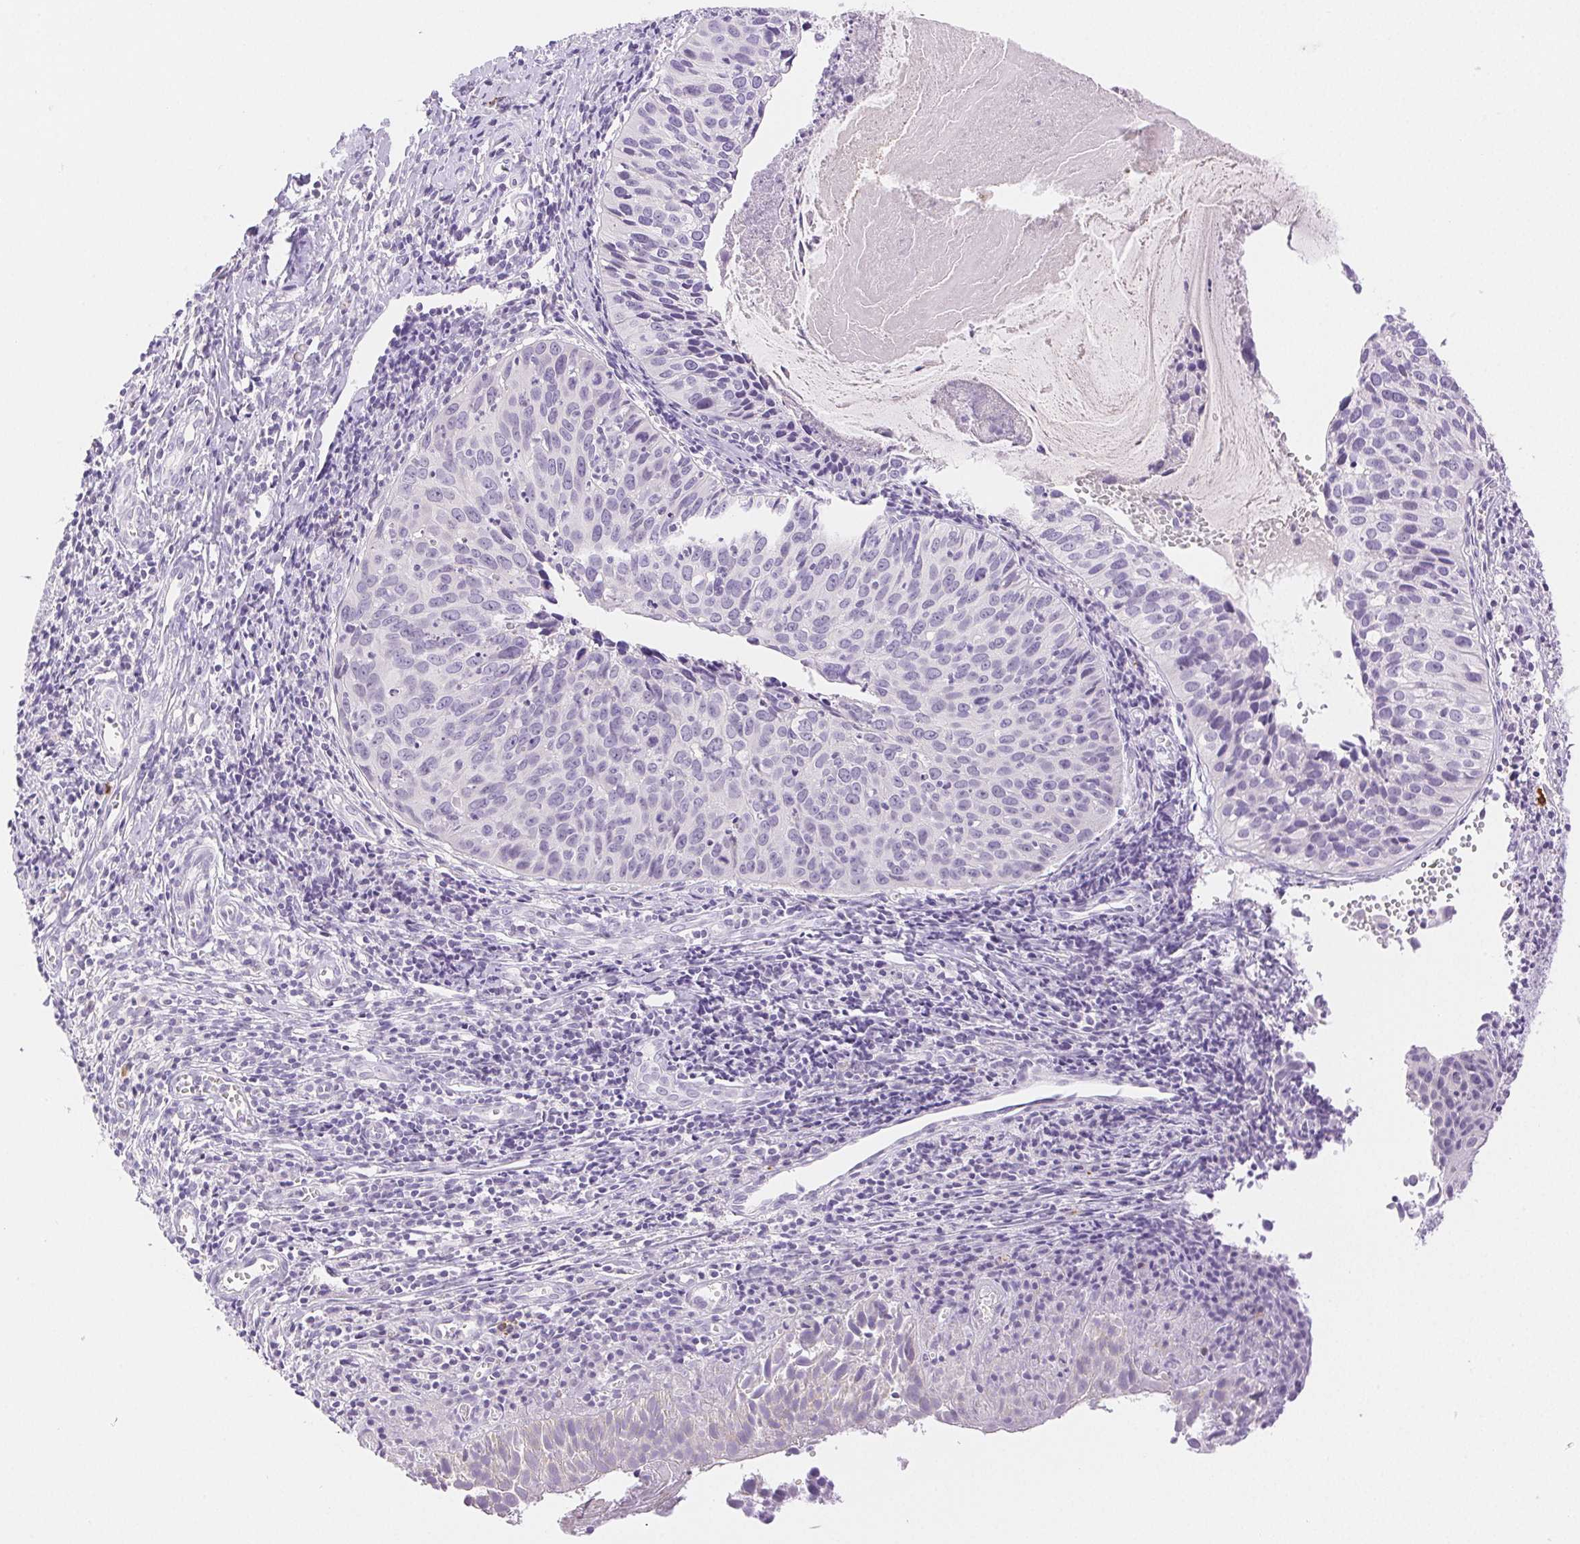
{"staining": {"intensity": "negative", "quantity": "none", "location": "none"}, "tissue": "cervical cancer", "cell_type": "Tumor cells", "image_type": "cancer", "snomed": [{"axis": "morphology", "description": "Squamous cell carcinoma, NOS"}, {"axis": "topography", "description": "Cervix"}], "caption": "An immunohistochemistry photomicrograph of cervical cancer is shown. There is no staining in tumor cells of cervical cancer.", "gene": "SPACA4", "patient": {"sex": "female", "age": 31}}